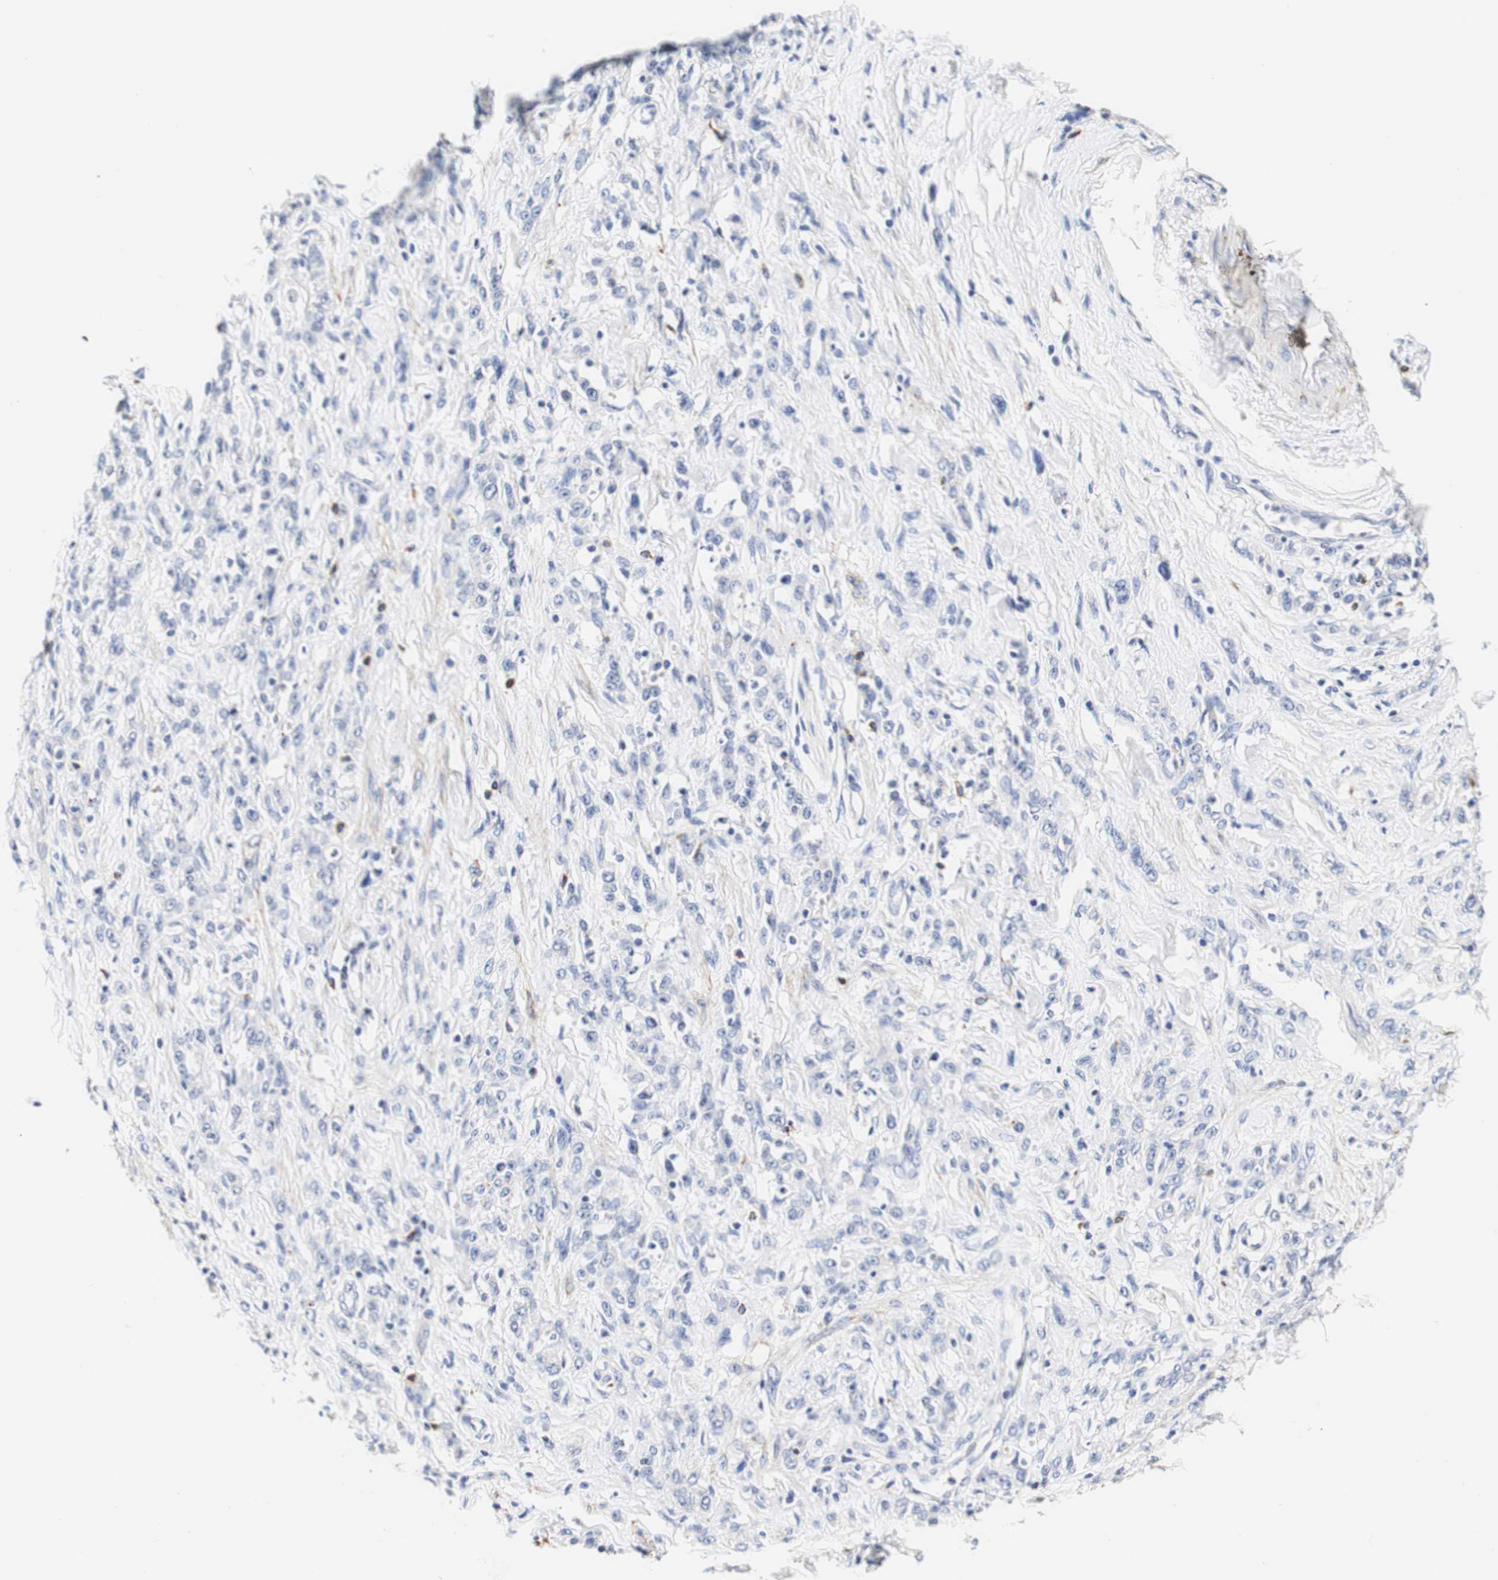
{"staining": {"intensity": "negative", "quantity": "none", "location": "none"}, "tissue": "stomach cancer", "cell_type": "Tumor cells", "image_type": "cancer", "snomed": [{"axis": "morphology", "description": "Adenocarcinoma, NOS"}, {"axis": "topography", "description": "Stomach"}], "caption": "A photomicrograph of human stomach cancer is negative for staining in tumor cells.", "gene": "CAMK4", "patient": {"sex": "male", "age": 82}}